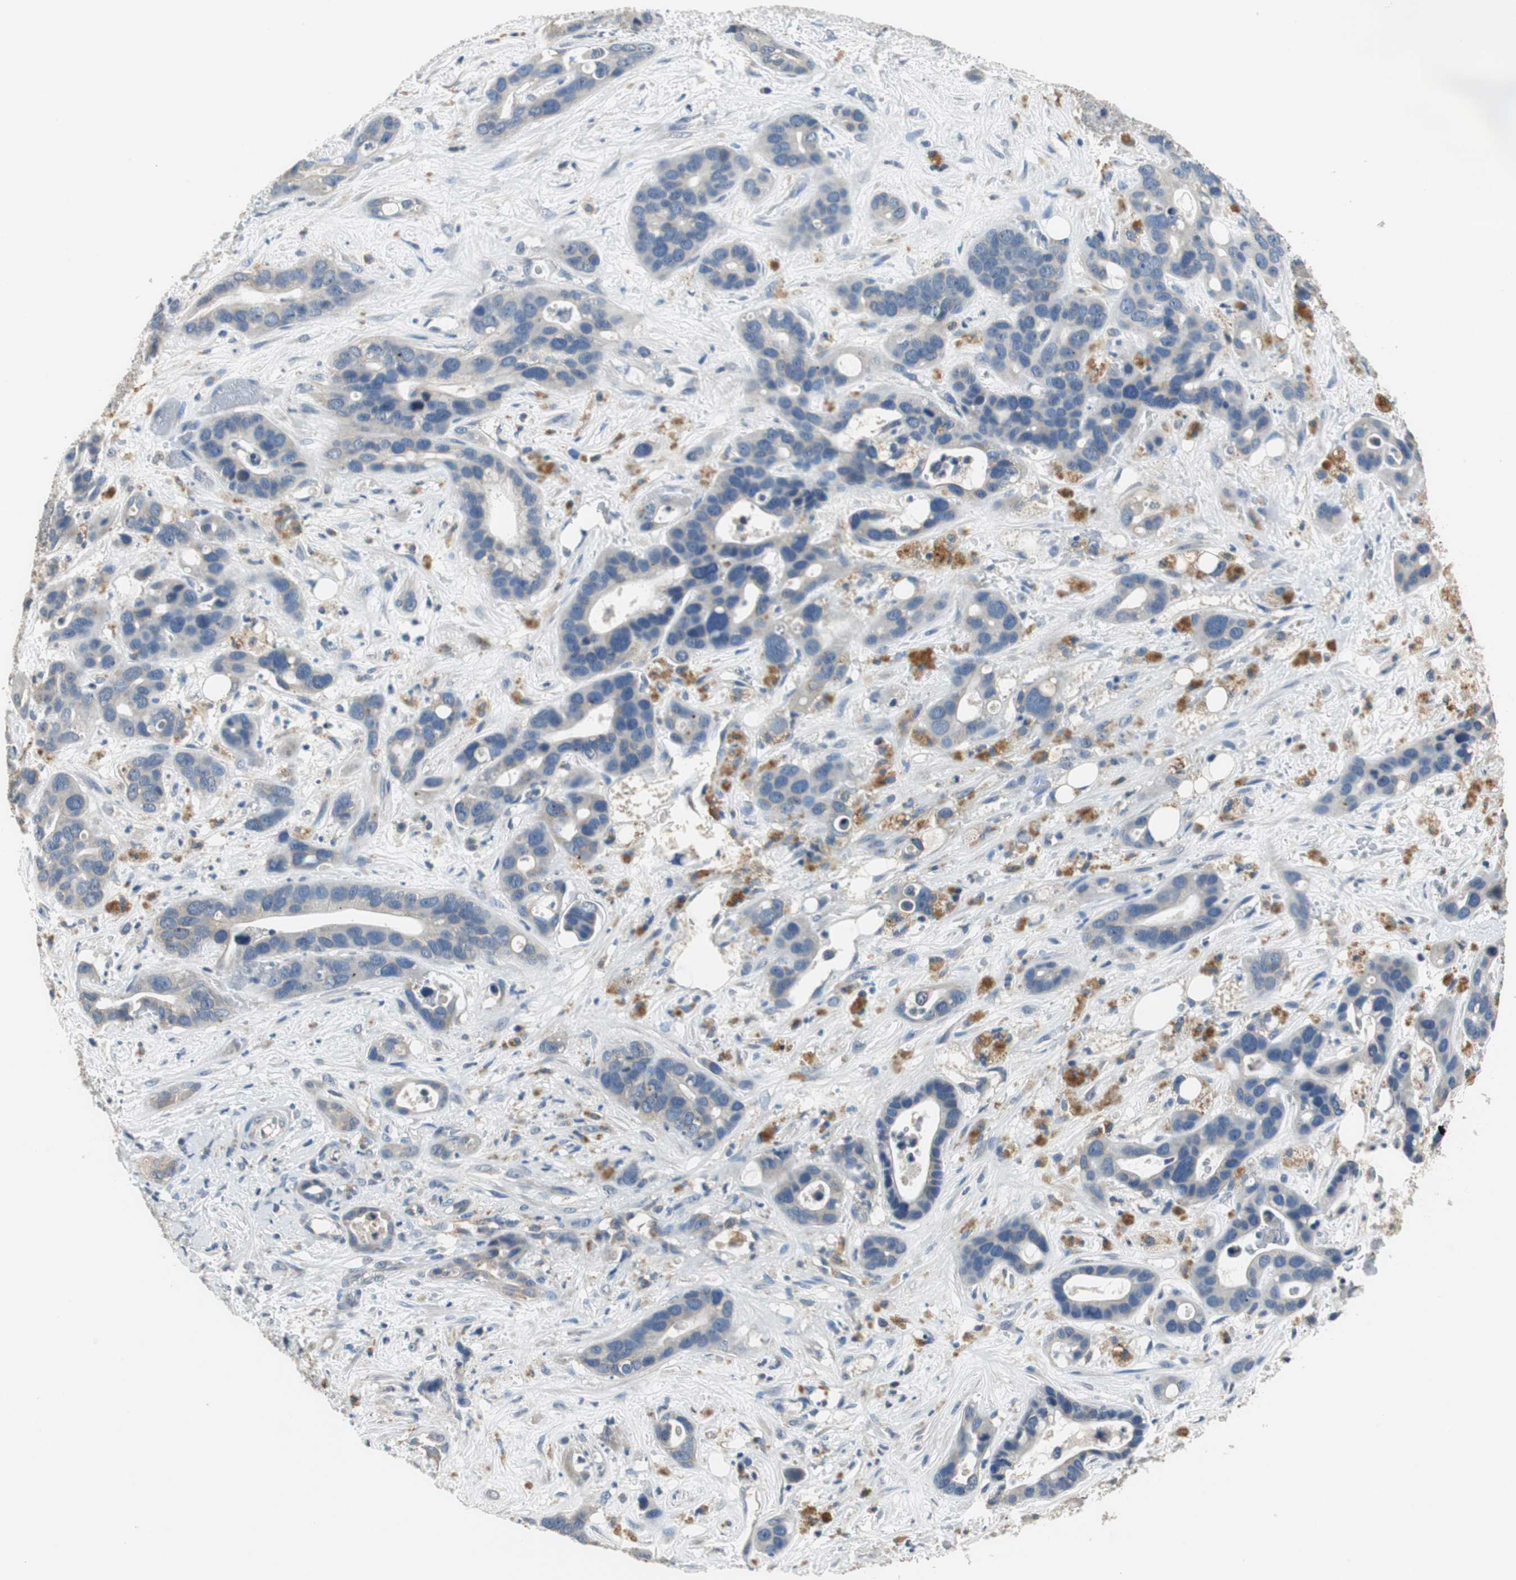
{"staining": {"intensity": "weak", "quantity": "<25%", "location": "cytoplasmic/membranous"}, "tissue": "liver cancer", "cell_type": "Tumor cells", "image_type": "cancer", "snomed": [{"axis": "morphology", "description": "Cholangiocarcinoma"}, {"axis": "topography", "description": "Liver"}], "caption": "Tumor cells show no significant staining in liver cholangiocarcinoma. Nuclei are stained in blue.", "gene": "MTIF2", "patient": {"sex": "female", "age": 65}}